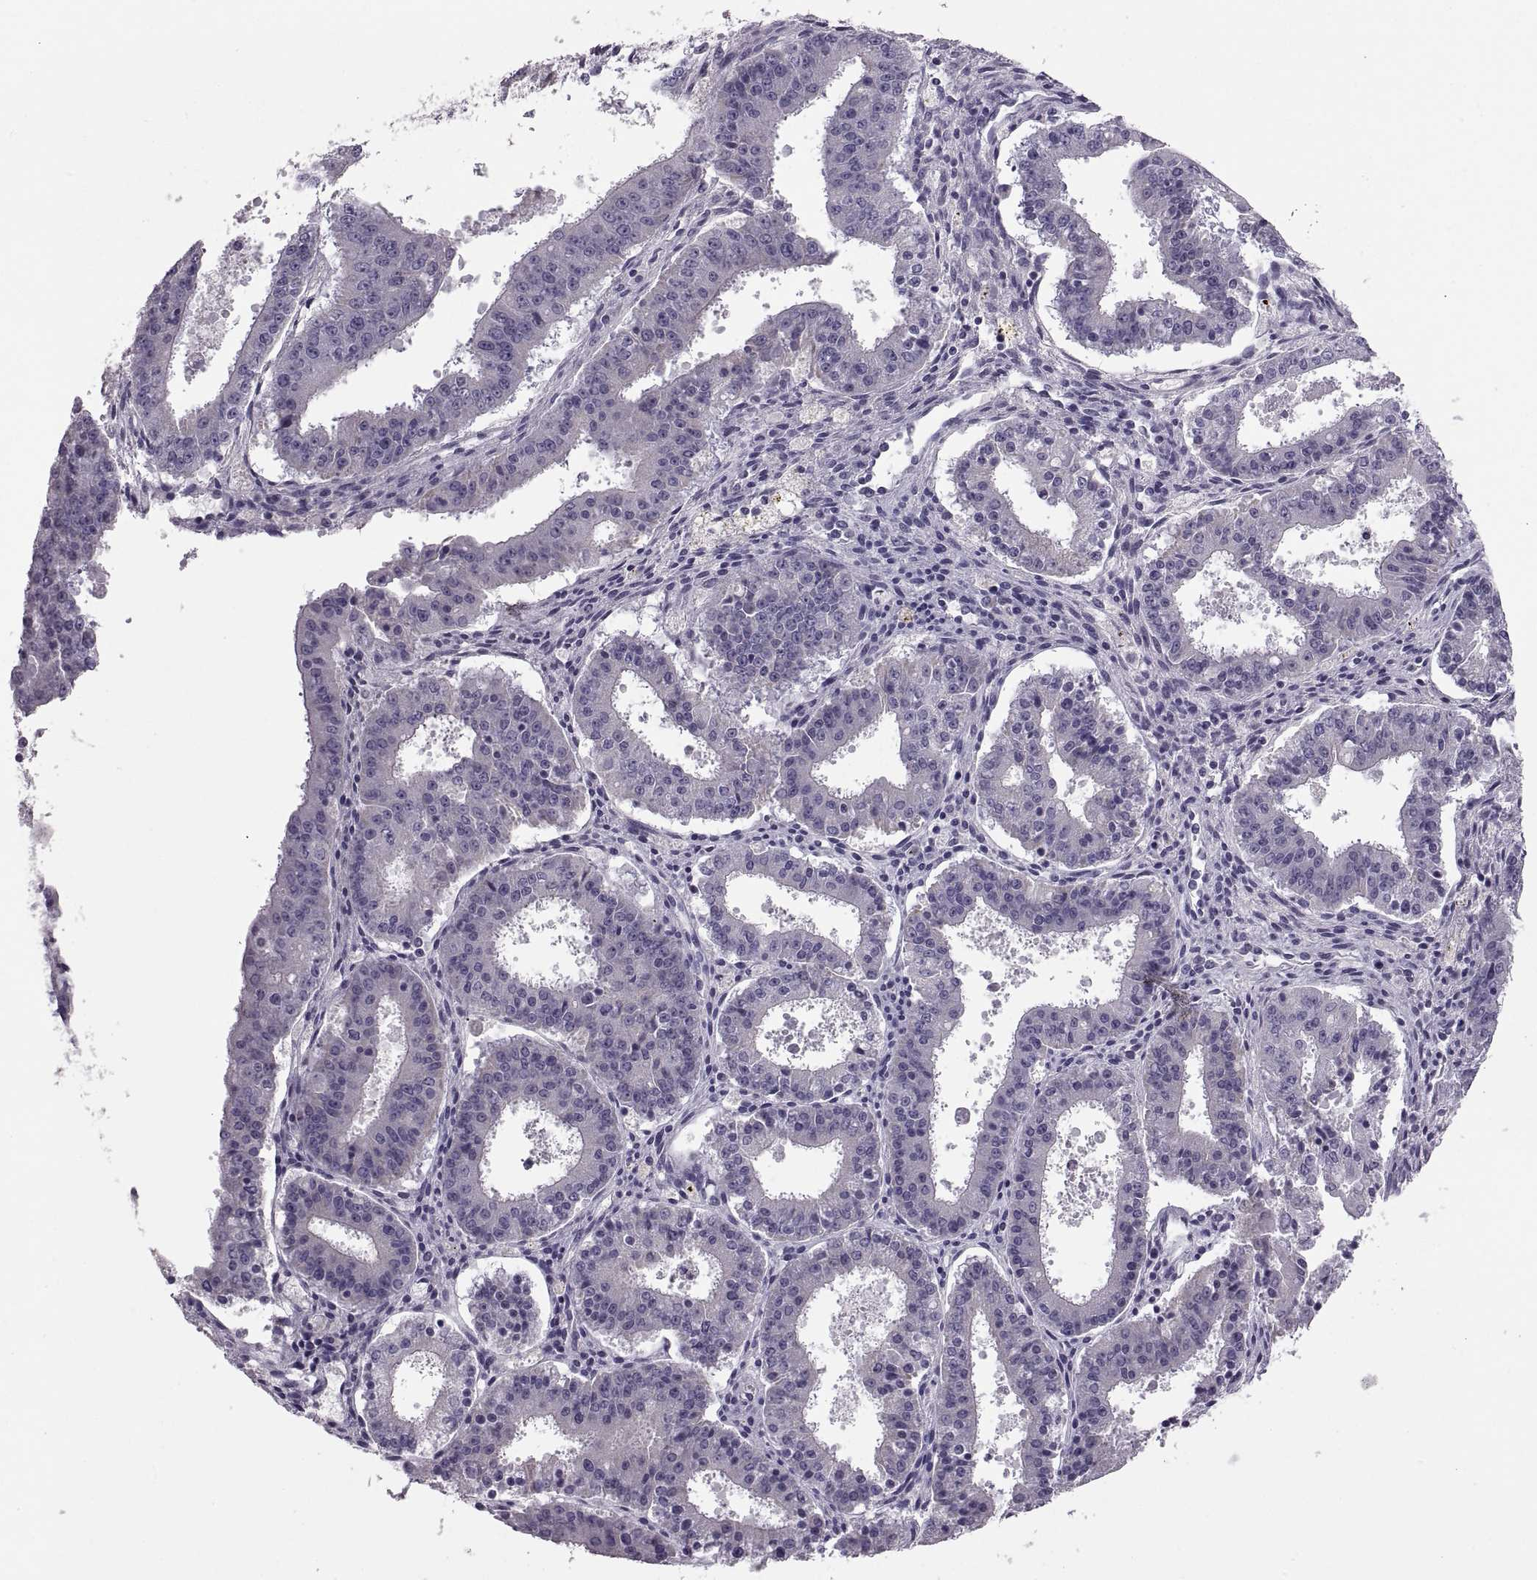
{"staining": {"intensity": "negative", "quantity": "none", "location": "none"}, "tissue": "ovarian cancer", "cell_type": "Tumor cells", "image_type": "cancer", "snomed": [{"axis": "morphology", "description": "Carcinoma, endometroid"}, {"axis": "topography", "description": "Ovary"}], "caption": "An image of ovarian endometroid carcinoma stained for a protein shows no brown staining in tumor cells. (DAB (3,3'-diaminobenzidine) immunohistochemistry with hematoxylin counter stain).", "gene": "ADH6", "patient": {"sex": "female", "age": 42}}